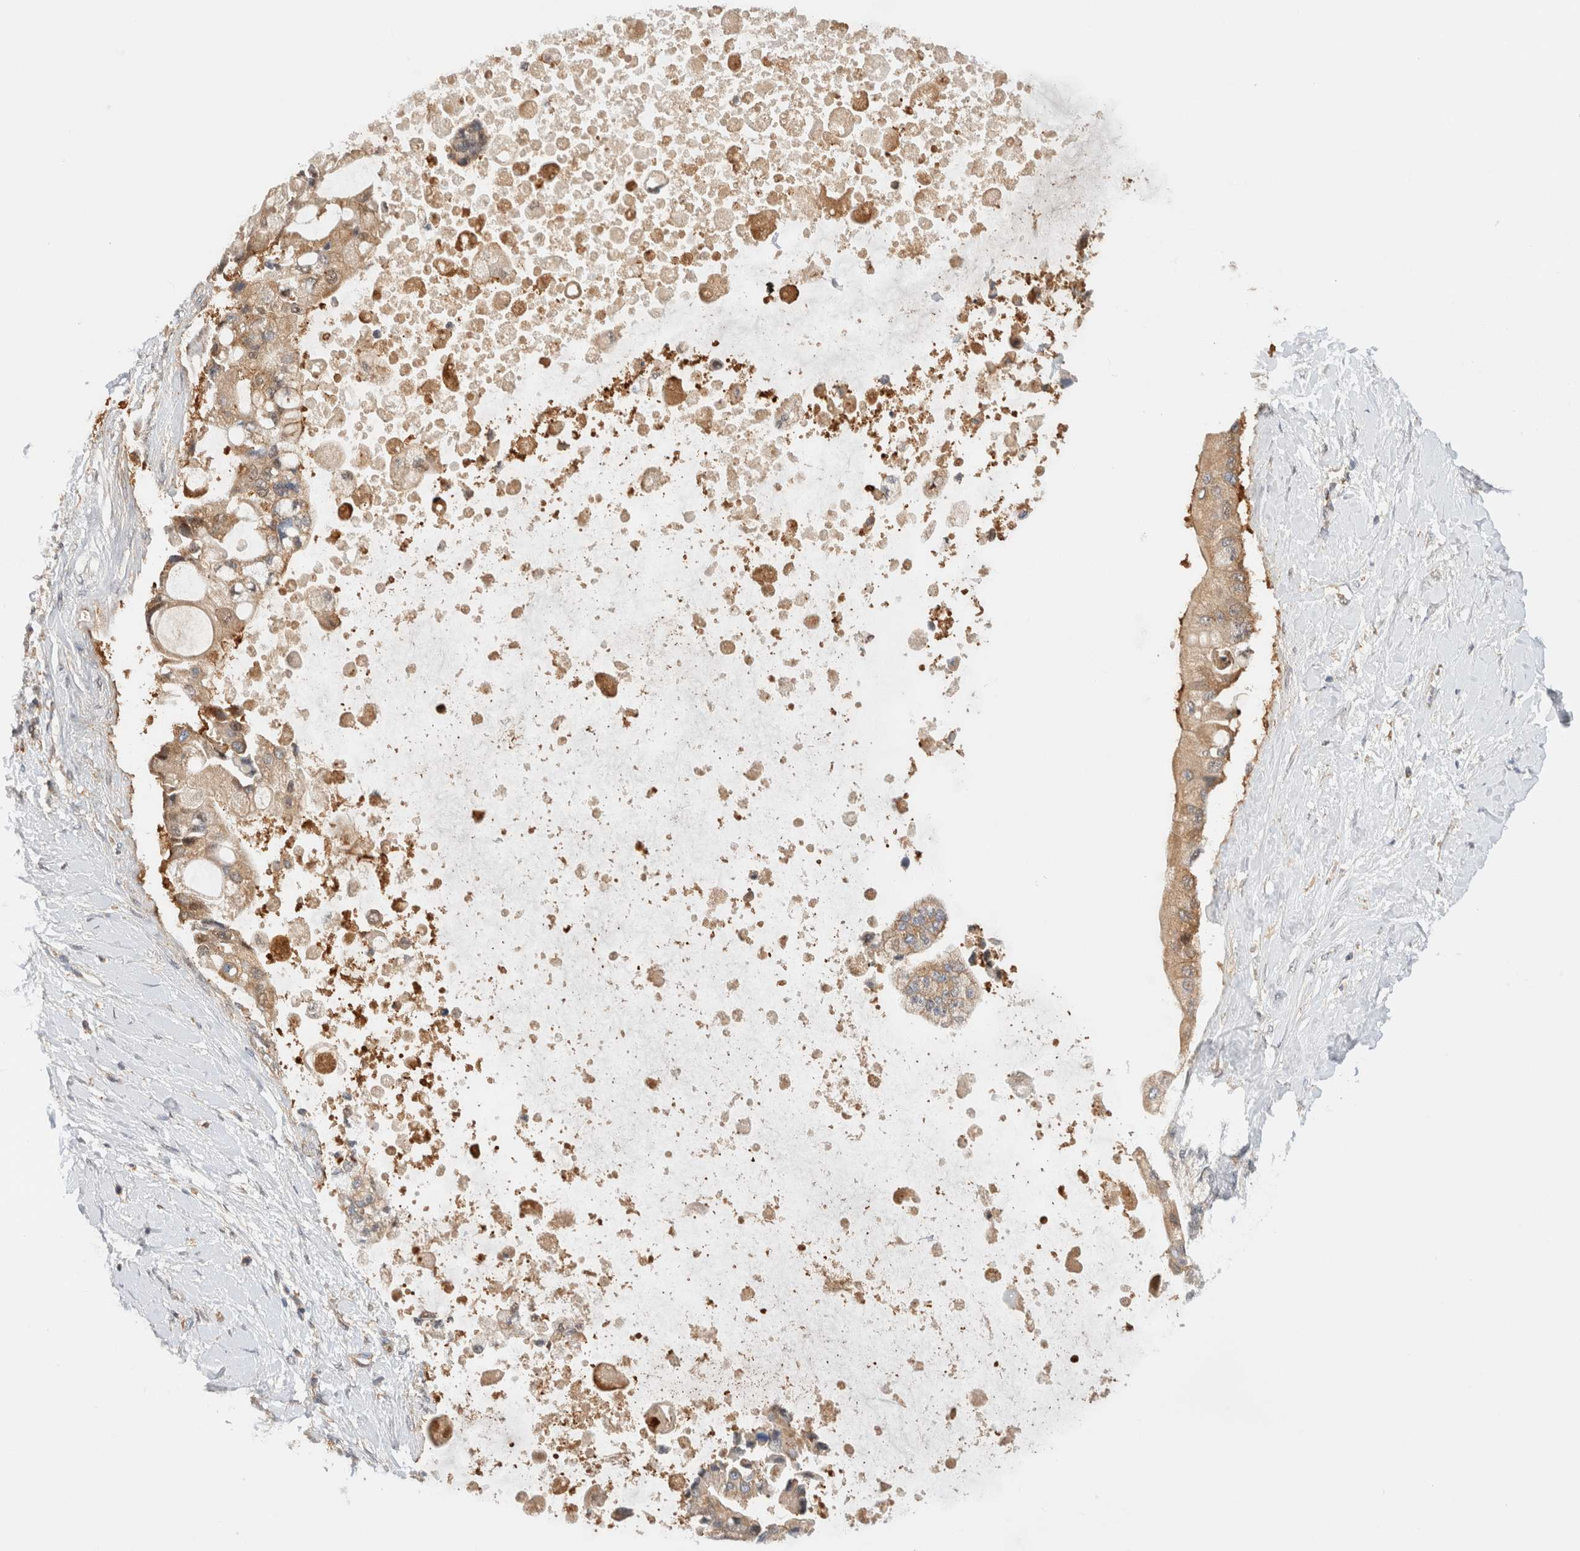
{"staining": {"intensity": "weak", "quantity": ">75%", "location": "cytoplasmic/membranous"}, "tissue": "liver cancer", "cell_type": "Tumor cells", "image_type": "cancer", "snomed": [{"axis": "morphology", "description": "Cholangiocarcinoma"}, {"axis": "topography", "description": "Liver"}], "caption": "Protein analysis of liver cancer (cholangiocarcinoma) tissue shows weak cytoplasmic/membranous positivity in approximately >75% of tumor cells.", "gene": "RABEP1", "patient": {"sex": "male", "age": 50}}